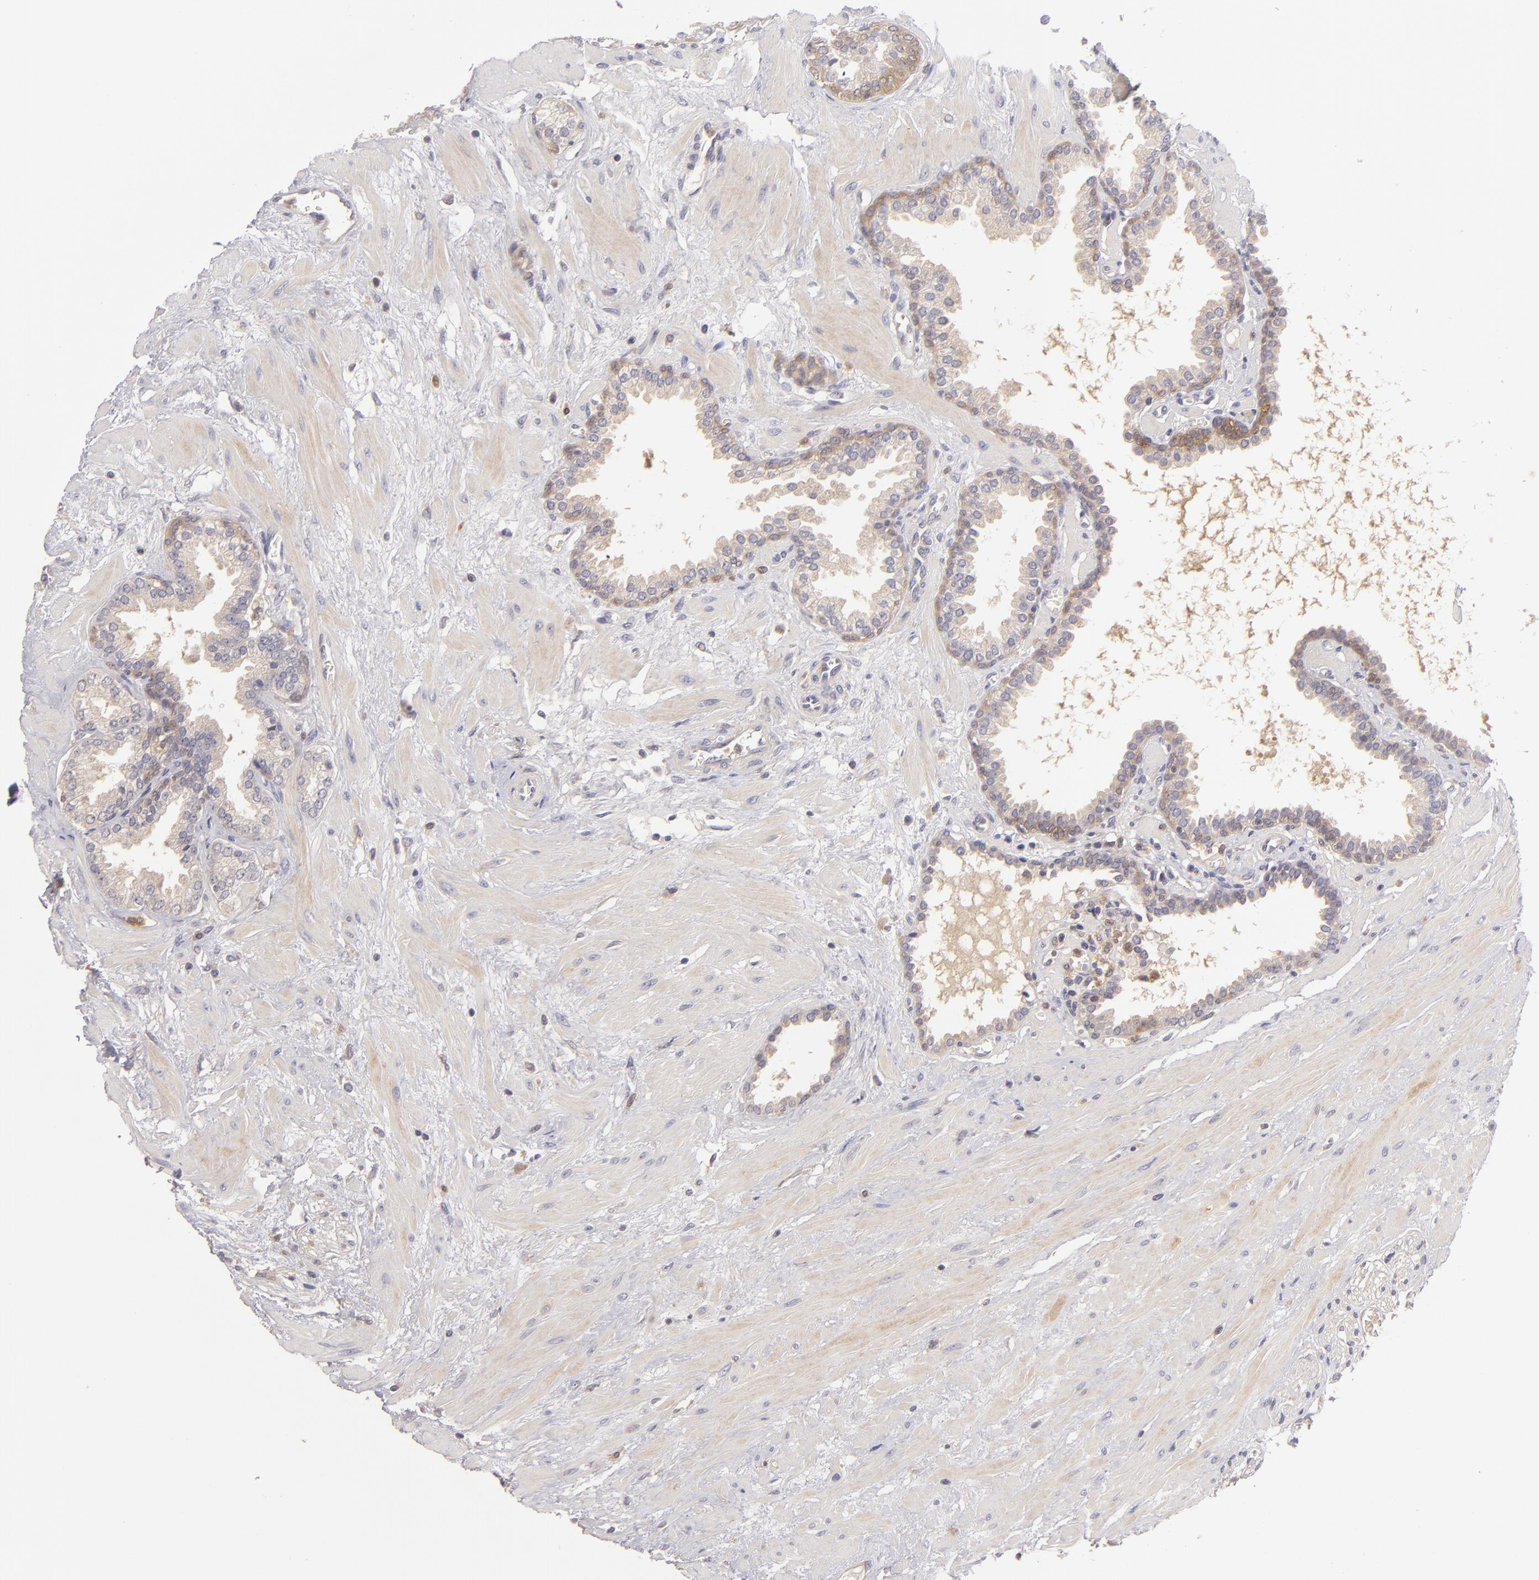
{"staining": {"intensity": "moderate", "quantity": ">75%", "location": "cytoplasmic/membranous"}, "tissue": "prostate", "cell_type": "Glandular cells", "image_type": "normal", "snomed": [{"axis": "morphology", "description": "Normal tissue, NOS"}, {"axis": "topography", "description": "Prostate"}], "caption": "The photomicrograph exhibits staining of normal prostate, revealing moderate cytoplasmic/membranous protein expression (brown color) within glandular cells. Nuclei are stained in blue.", "gene": "MMP10", "patient": {"sex": "male", "age": 64}}